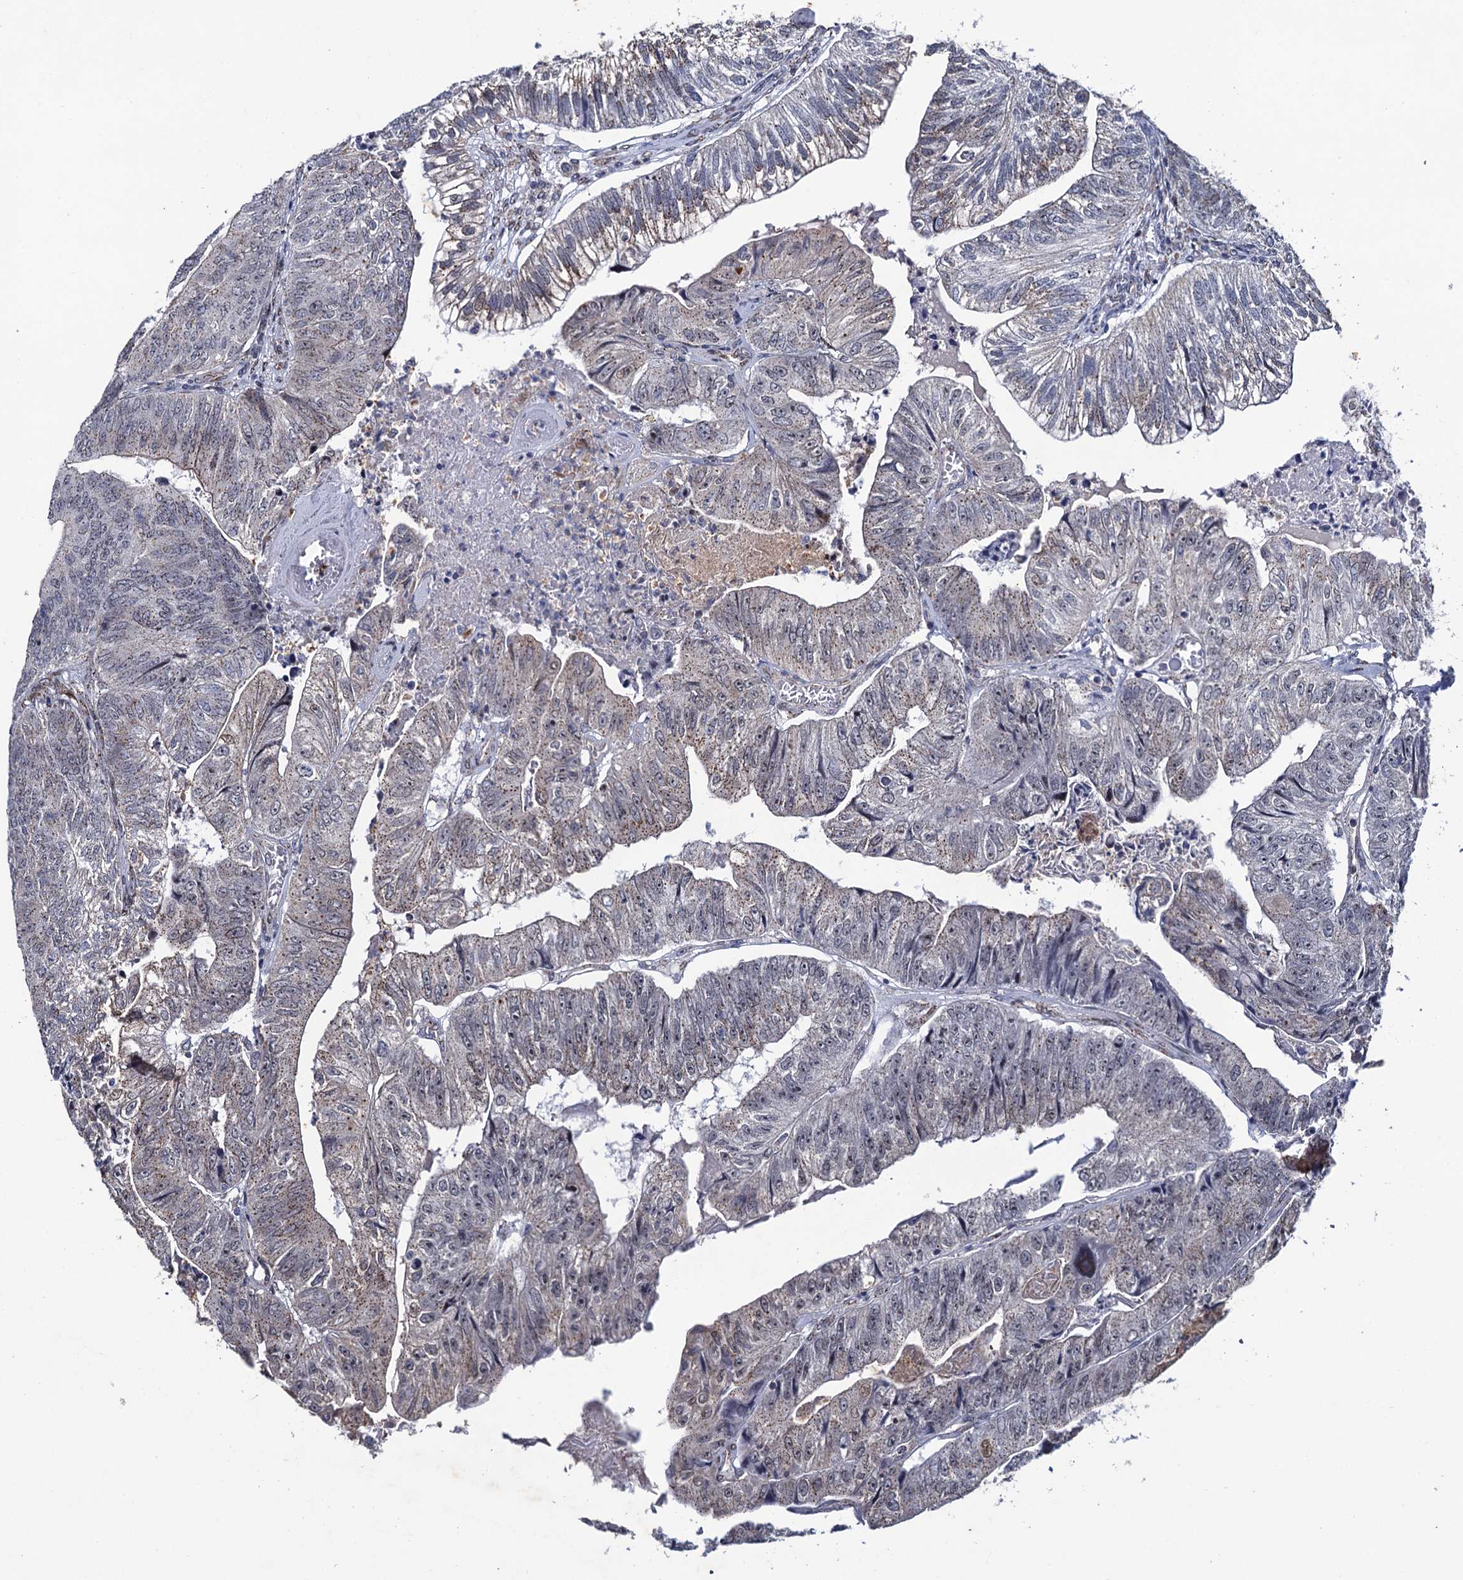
{"staining": {"intensity": "weak", "quantity": "25%-75%", "location": "cytoplasmic/membranous"}, "tissue": "colorectal cancer", "cell_type": "Tumor cells", "image_type": "cancer", "snomed": [{"axis": "morphology", "description": "Adenocarcinoma, NOS"}, {"axis": "topography", "description": "Colon"}], "caption": "This is an image of IHC staining of colorectal cancer, which shows weak expression in the cytoplasmic/membranous of tumor cells.", "gene": "THAP2", "patient": {"sex": "female", "age": 67}}